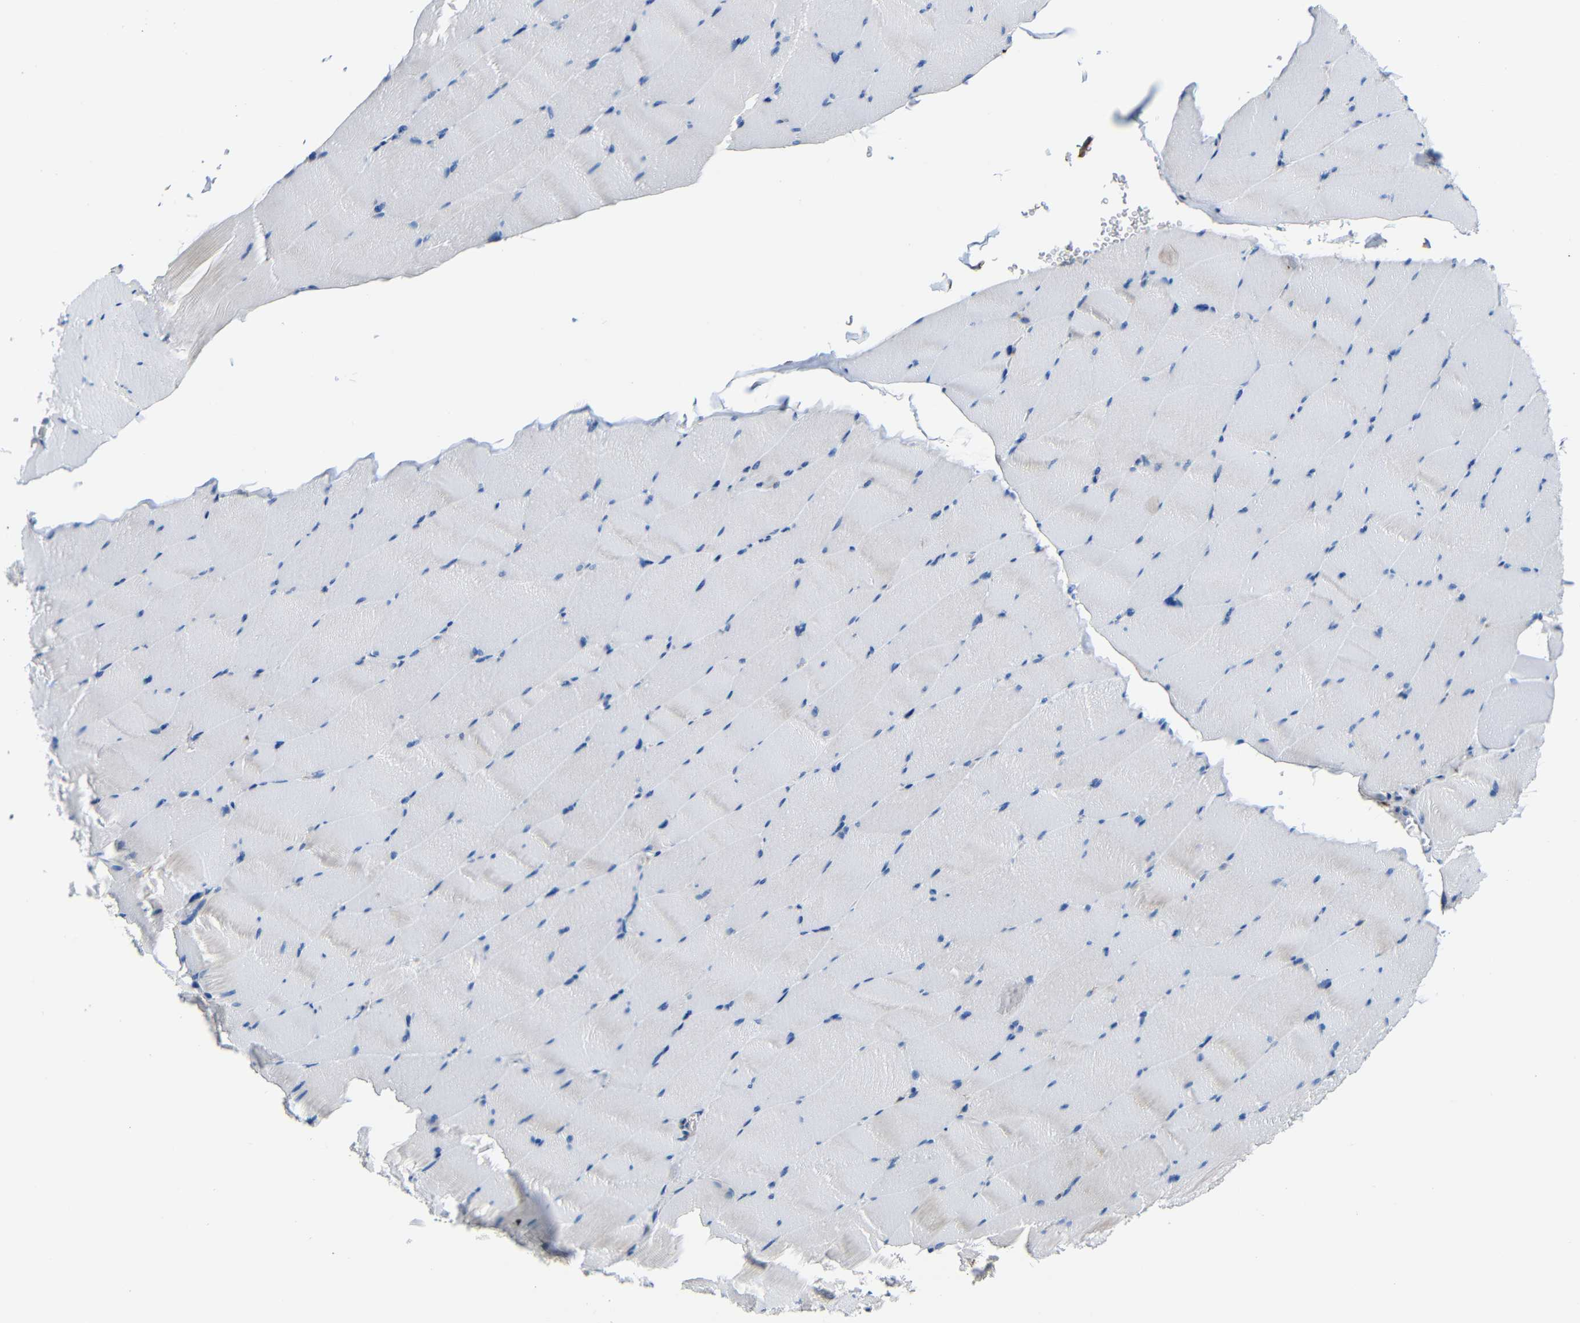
{"staining": {"intensity": "negative", "quantity": "none", "location": "none"}, "tissue": "skeletal muscle", "cell_type": "Myocytes", "image_type": "normal", "snomed": [{"axis": "morphology", "description": "Normal tissue, NOS"}, {"axis": "topography", "description": "Skeletal muscle"}], "caption": "Photomicrograph shows no significant protein staining in myocytes of normal skeletal muscle. (Immunohistochemistry, brightfield microscopy, high magnification).", "gene": "DCLK1", "patient": {"sex": "male", "age": 62}}